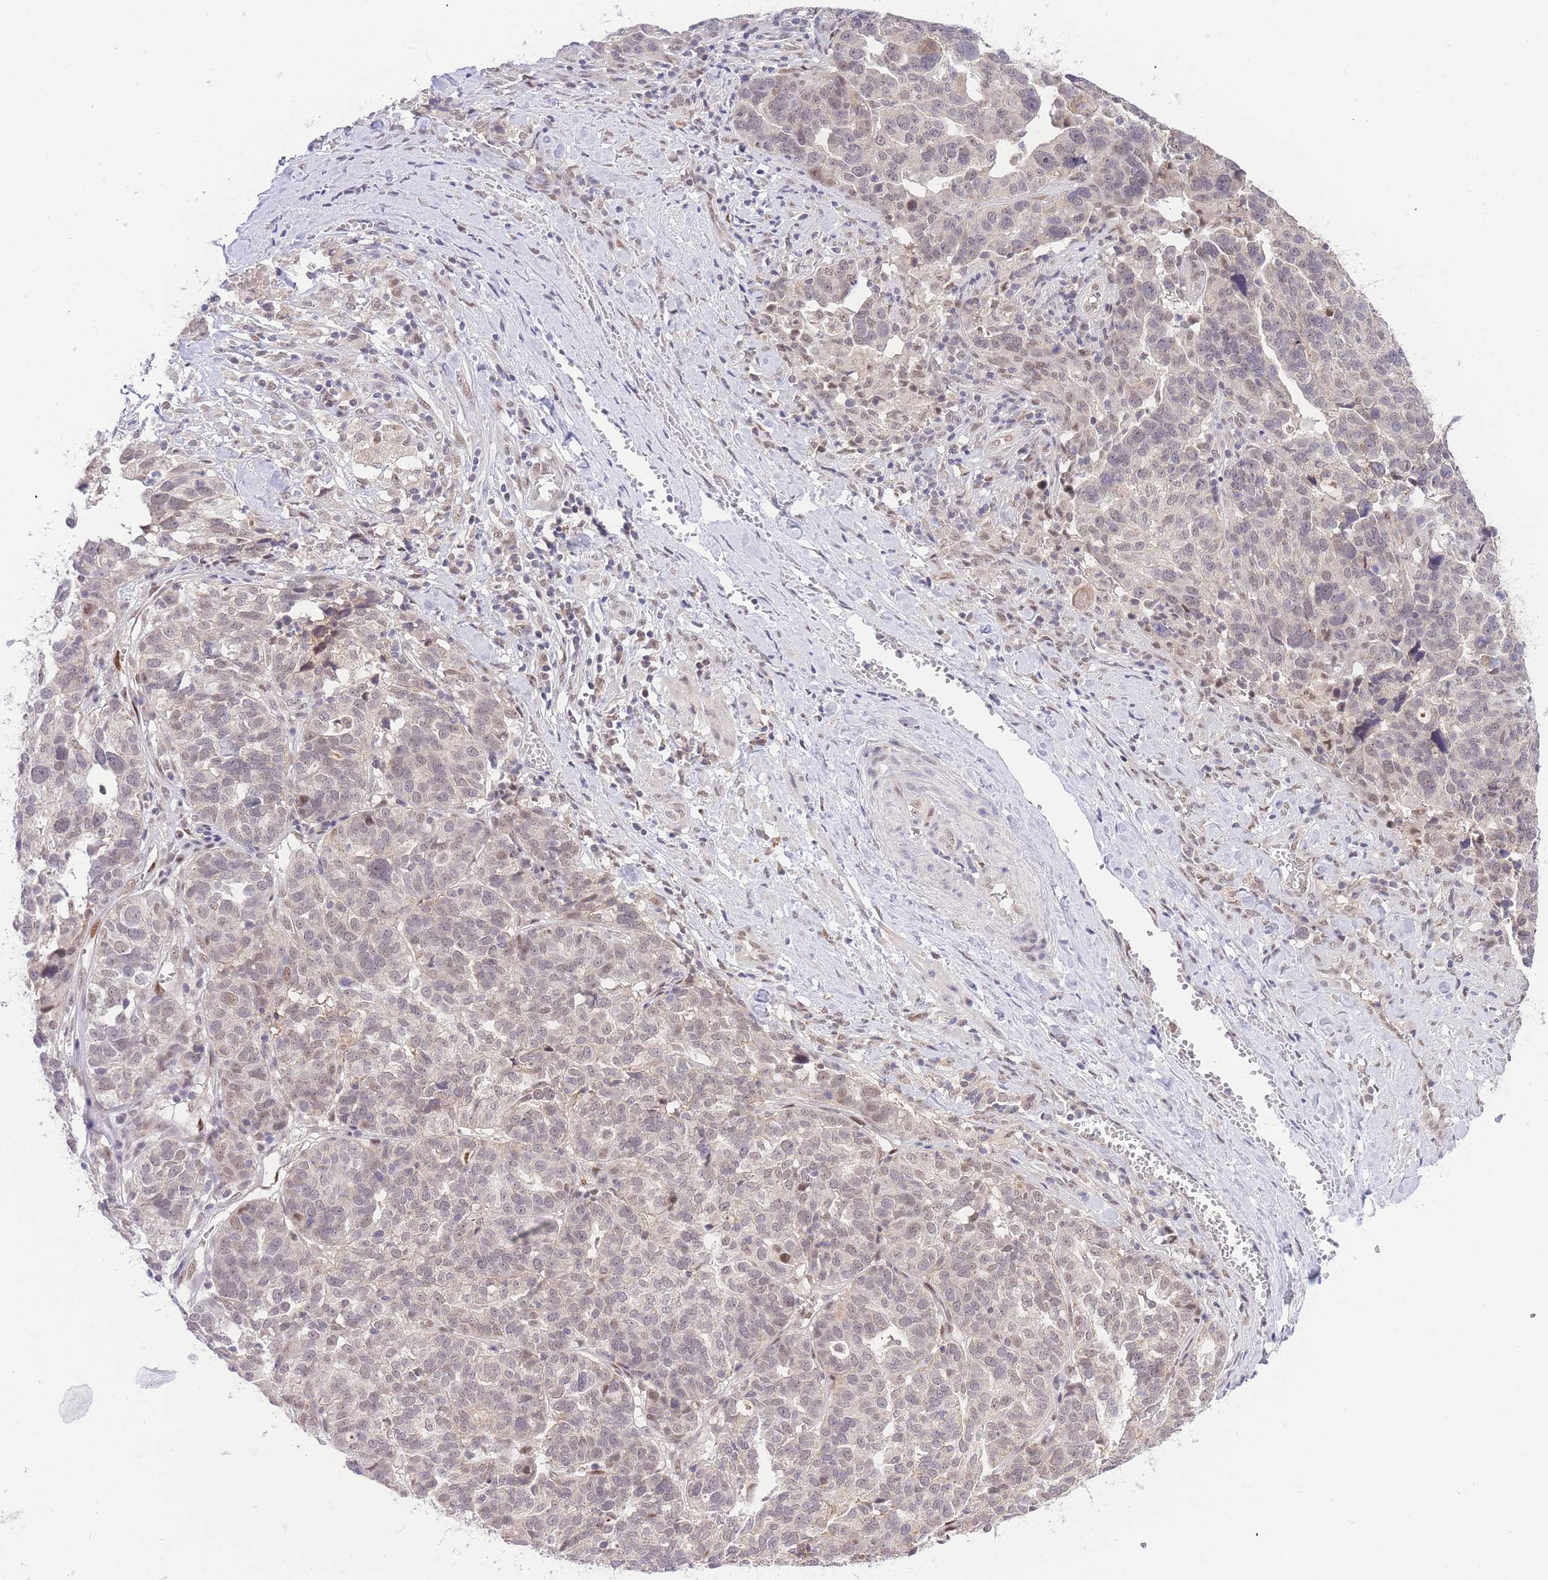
{"staining": {"intensity": "weak", "quantity": "<25%", "location": "nuclear"}, "tissue": "ovarian cancer", "cell_type": "Tumor cells", "image_type": "cancer", "snomed": [{"axis": "morphology", "description": "Cystadenocarcinoma, serous, NOS"}, {"axis": "topography", "description": "Ovary"}], "caption": "Serous cystadenocarcinoma (ovarian) was stained to show a protein in brown. There is no significant staining in tumor cells.", "gene": "PUS10", "patient": {"sex": "female", "age": 59}}